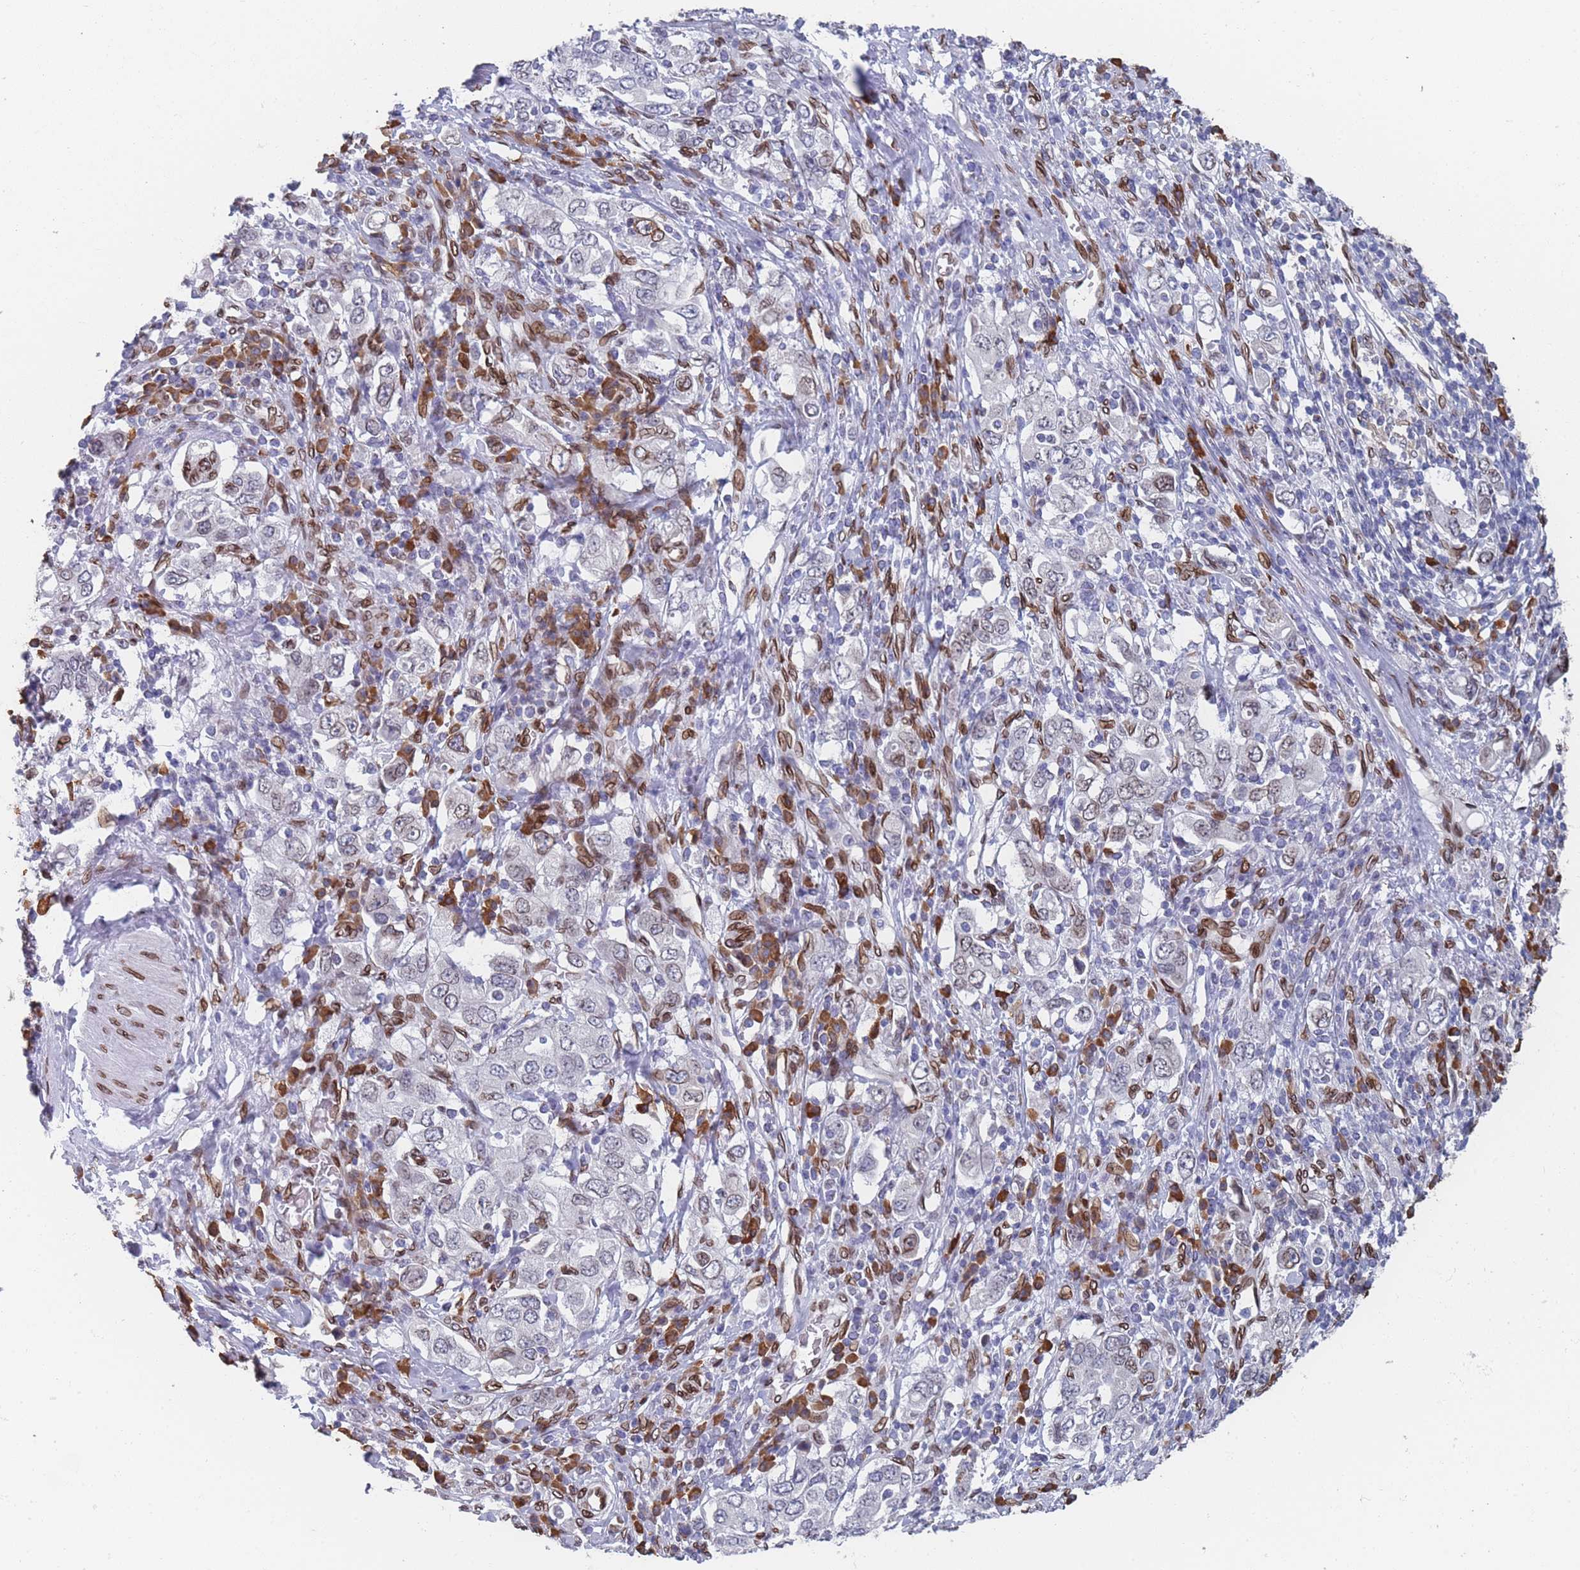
{"staining": {"intensity": "negative", "quantity": "none", "location": "none"}, "tissue": "stomach cancer", "cell_type": "Tumor cells", "image_type": "cancer", "snomed": [{"axis": "morphology", "description": "Adenocarcinoma, NOS"}, {"axis": "topography", "description": "Stomach, upper"}, {"axis": "topography", "description": "Stomach"}], "caption": "Human stomach cancer stained for a protein using immunohistochemistry reveals no positivity in tumor cells.", "gene": "ZBTB1", "patient": {"sex": "male", "age": 62}}